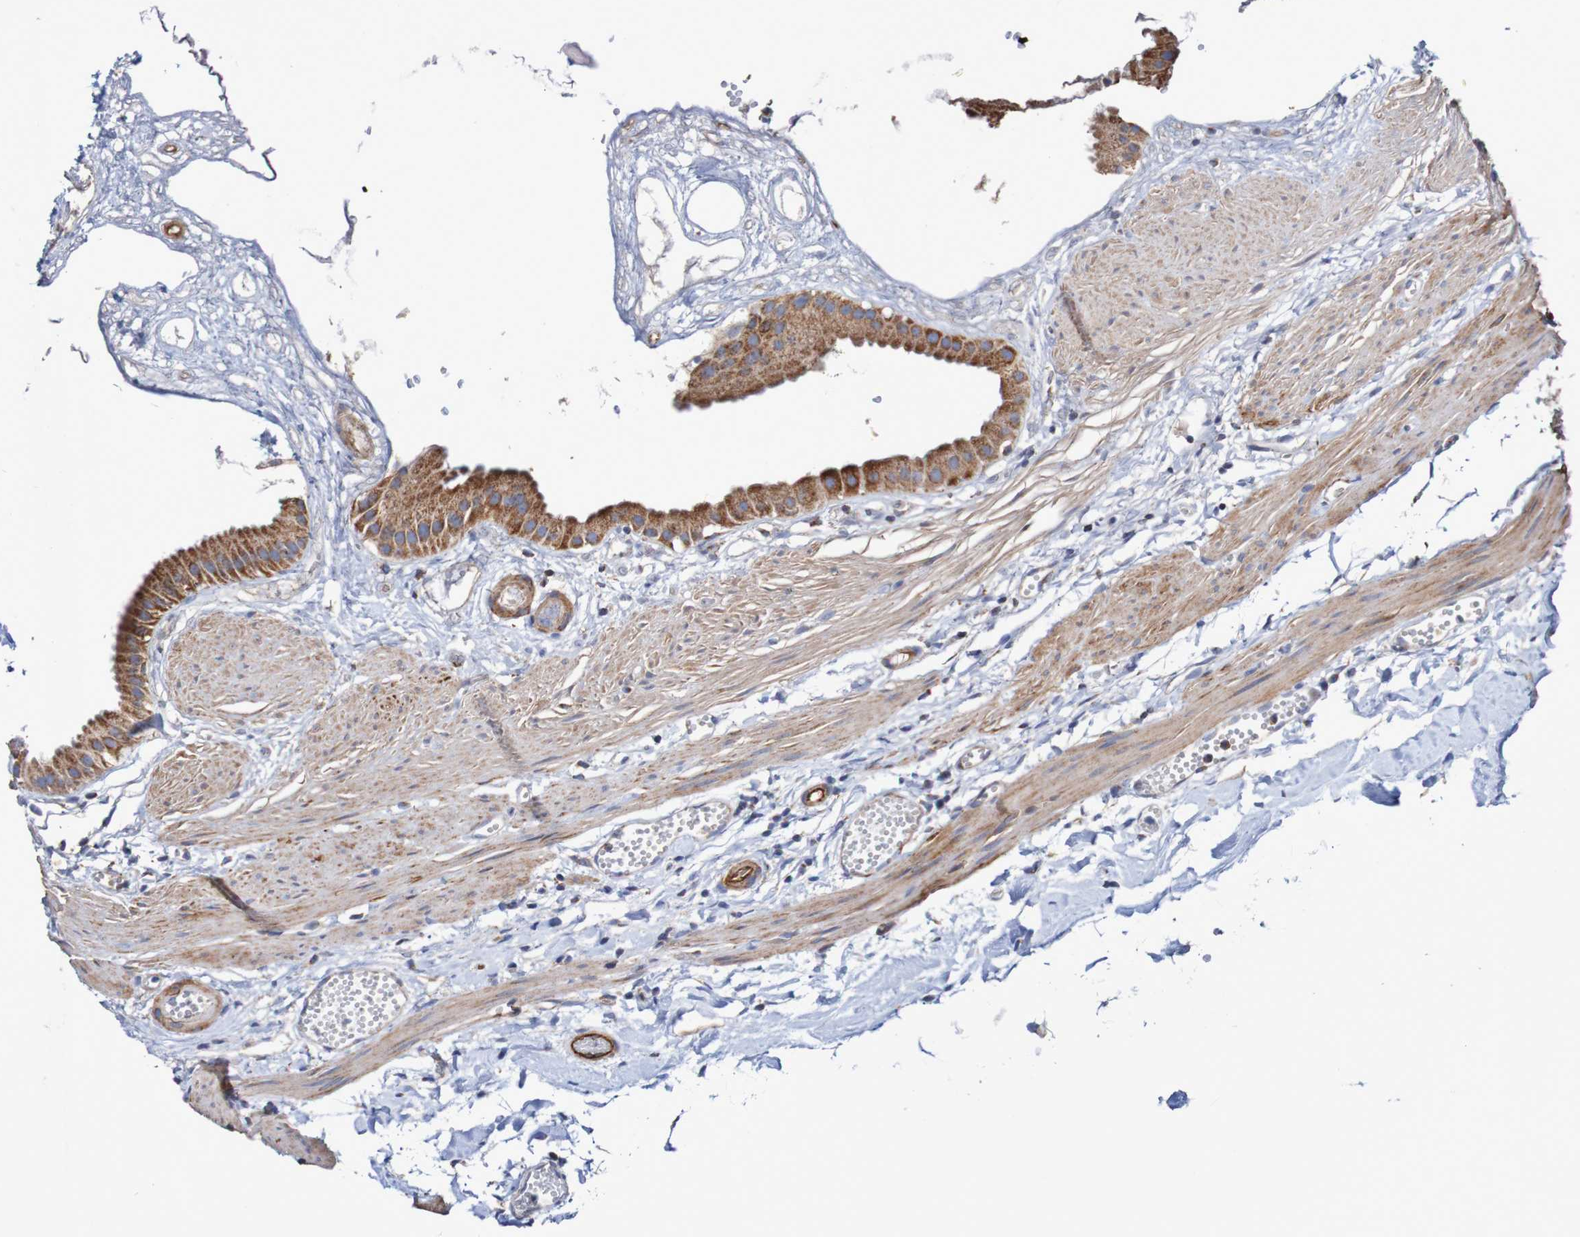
{"staining": {"intensity": "strong", "quantity": ">75%", "location": "cytoplasmic/membranous"}, "tissue": "gallbladder", "cell_type": "Glandular cells", "image_type": "normal", "snomed": [{"axis": "morphology", "description": "Normal tissue, NOS"}, {"axis": "topography", "description": "Gallbladder"}], "caption": "Gallbladder stained for a protein displays strong cytoplasmic/membranous positivity in glandular cells. The protein is stained brown, and the nuclei are stained in blue (DAB (3,3'-diaminobenzidine) IHC with brightfield microscopy, high magnification).", "gene": "MMEL1", "patient": {"sex": "female", "age": 64}}